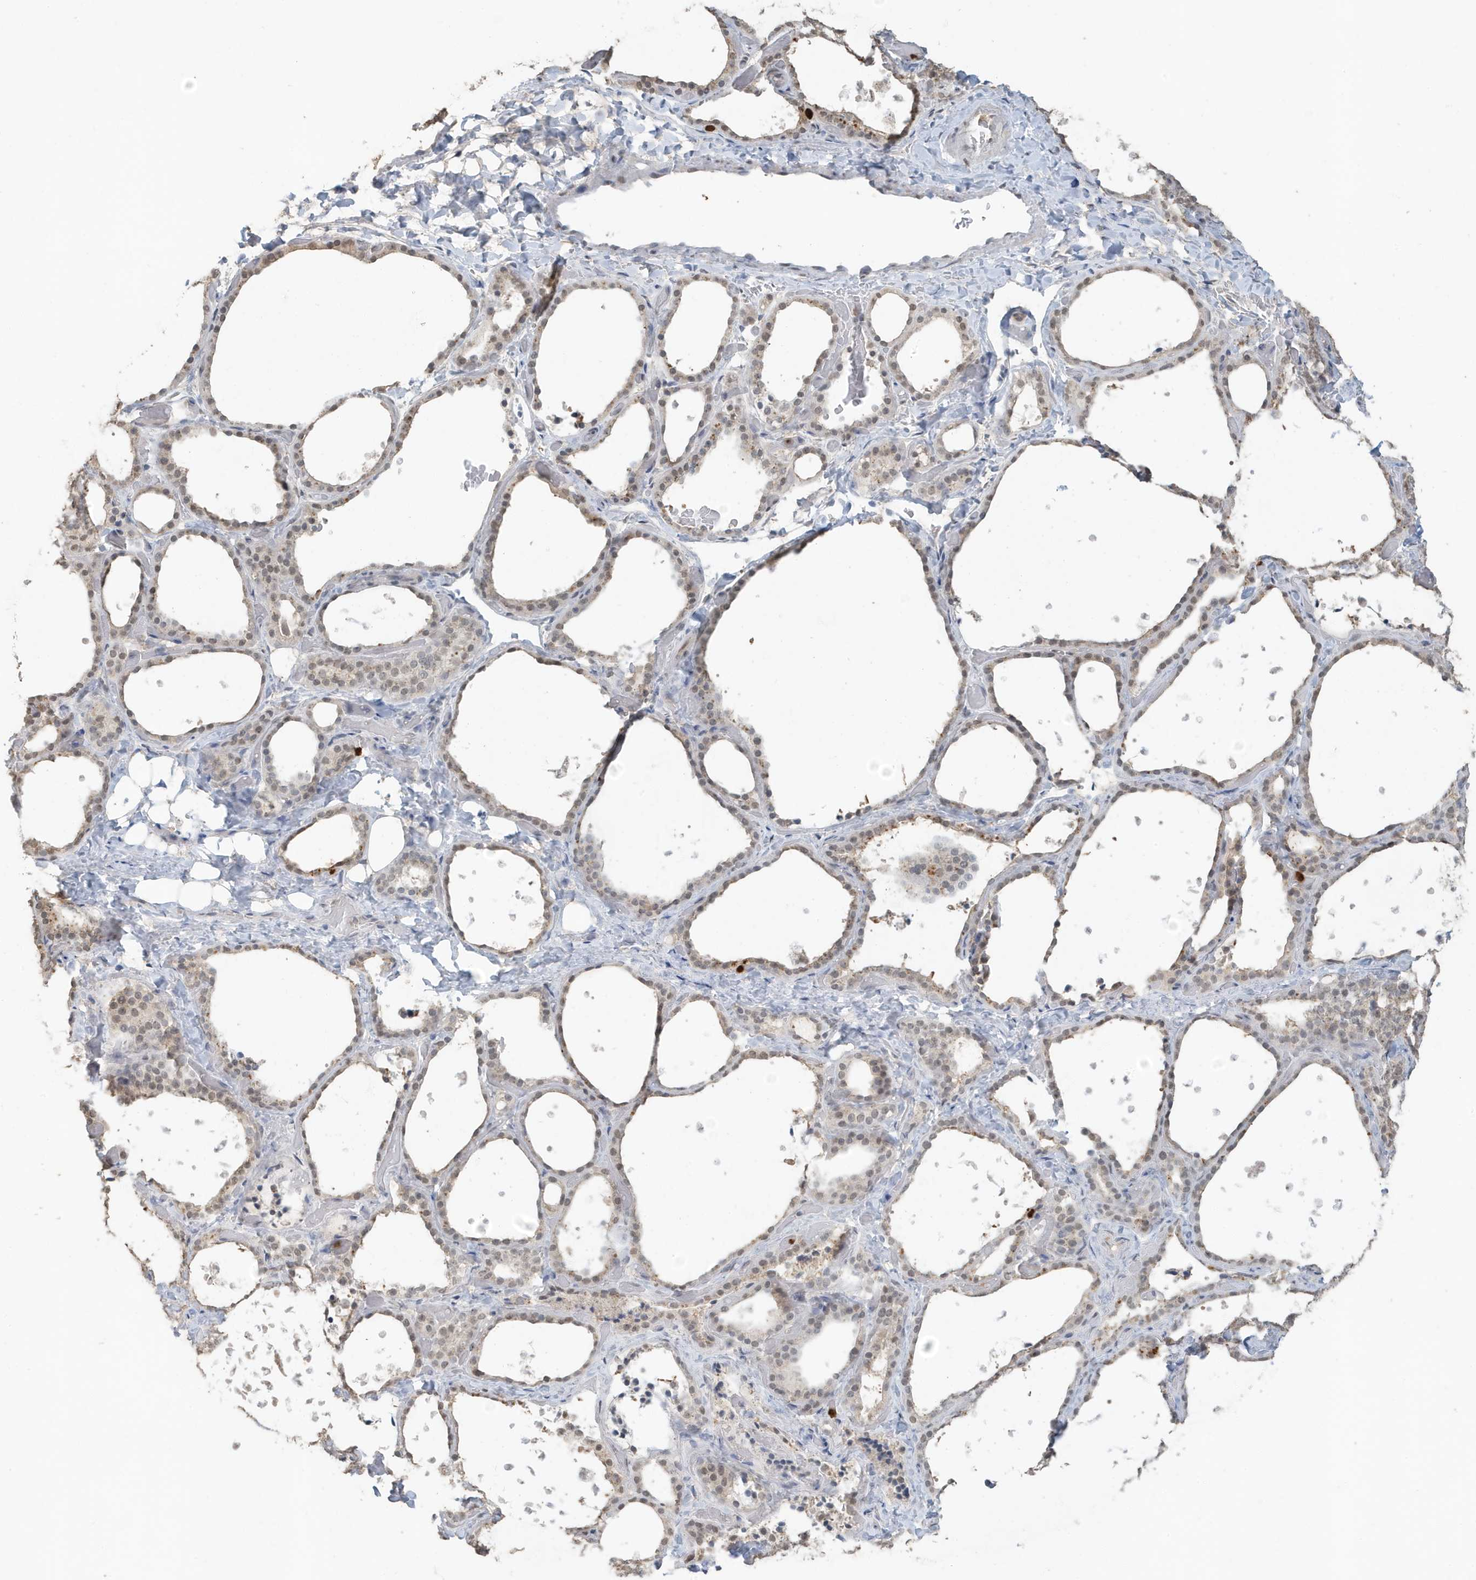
{"staining": {"intensity": "moderate", "quantity": "25%-75%", "location": "nuclear"}, "tissue": "thyroid gland", "cell_type": "Glandular cells", "image_type": "normal", "snomed": [{"axis": "morphology", "description": "Normal tissue, NOS"}, {"axis": "topography", "description": "Thyroid gland"}], "caption": "Thyroid gland stained with DAB (3,3'-diaminobenzidine) immunohistochemistry demonstrates medium levels of moderate nuclear staining in about 25%-75% of glandular cells.", "gene": "DEFA1", "patient": {"sex": "female", "age": 44}}